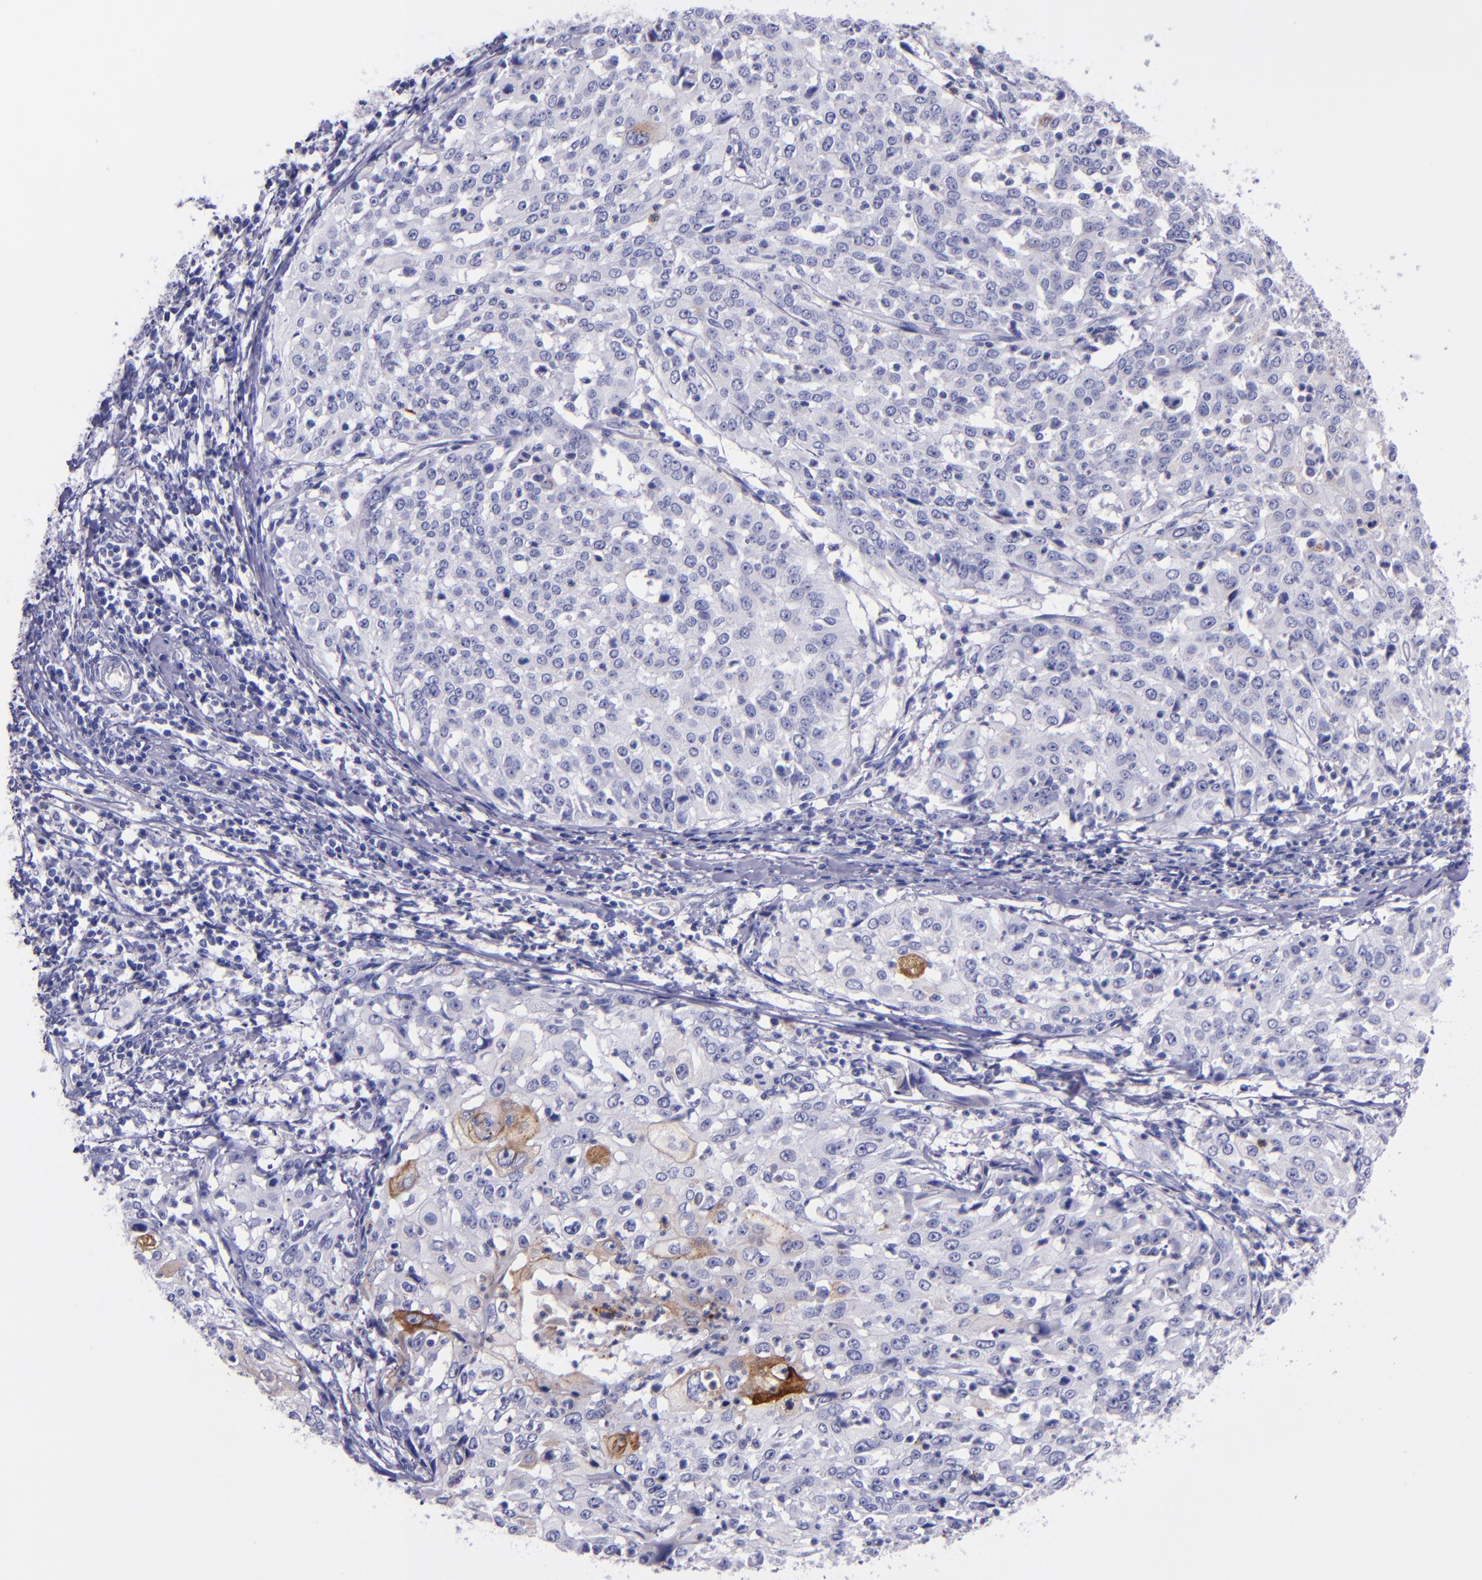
{"staining": {"intensity": "moderate", "quantity": "<25%", "location": "cytoplasmic/membranous"}, "tissue": "cervical cancer", "cell_type": "Tumor cells", "image_type": "cancer", "snomed": [{"axis": "morphology", "description": "Squamous cell carcinoma, NOS"}, {"axis": "topography", "description": "Cervix"}], "caption": "Immunohistochemistry (IHC) photomicrograph of neoplastic tissue: cervical squamous cell carcinoma stained using immunohistochemistry demonstrates low levels of moderate protein expression localized specifically in the cytoplasmic/membranous of tumor cells, appearing as a cytoplasmic/membranous brown color.", "gene": "SLPI", "patient": {"sex": "female", "age": 39}}